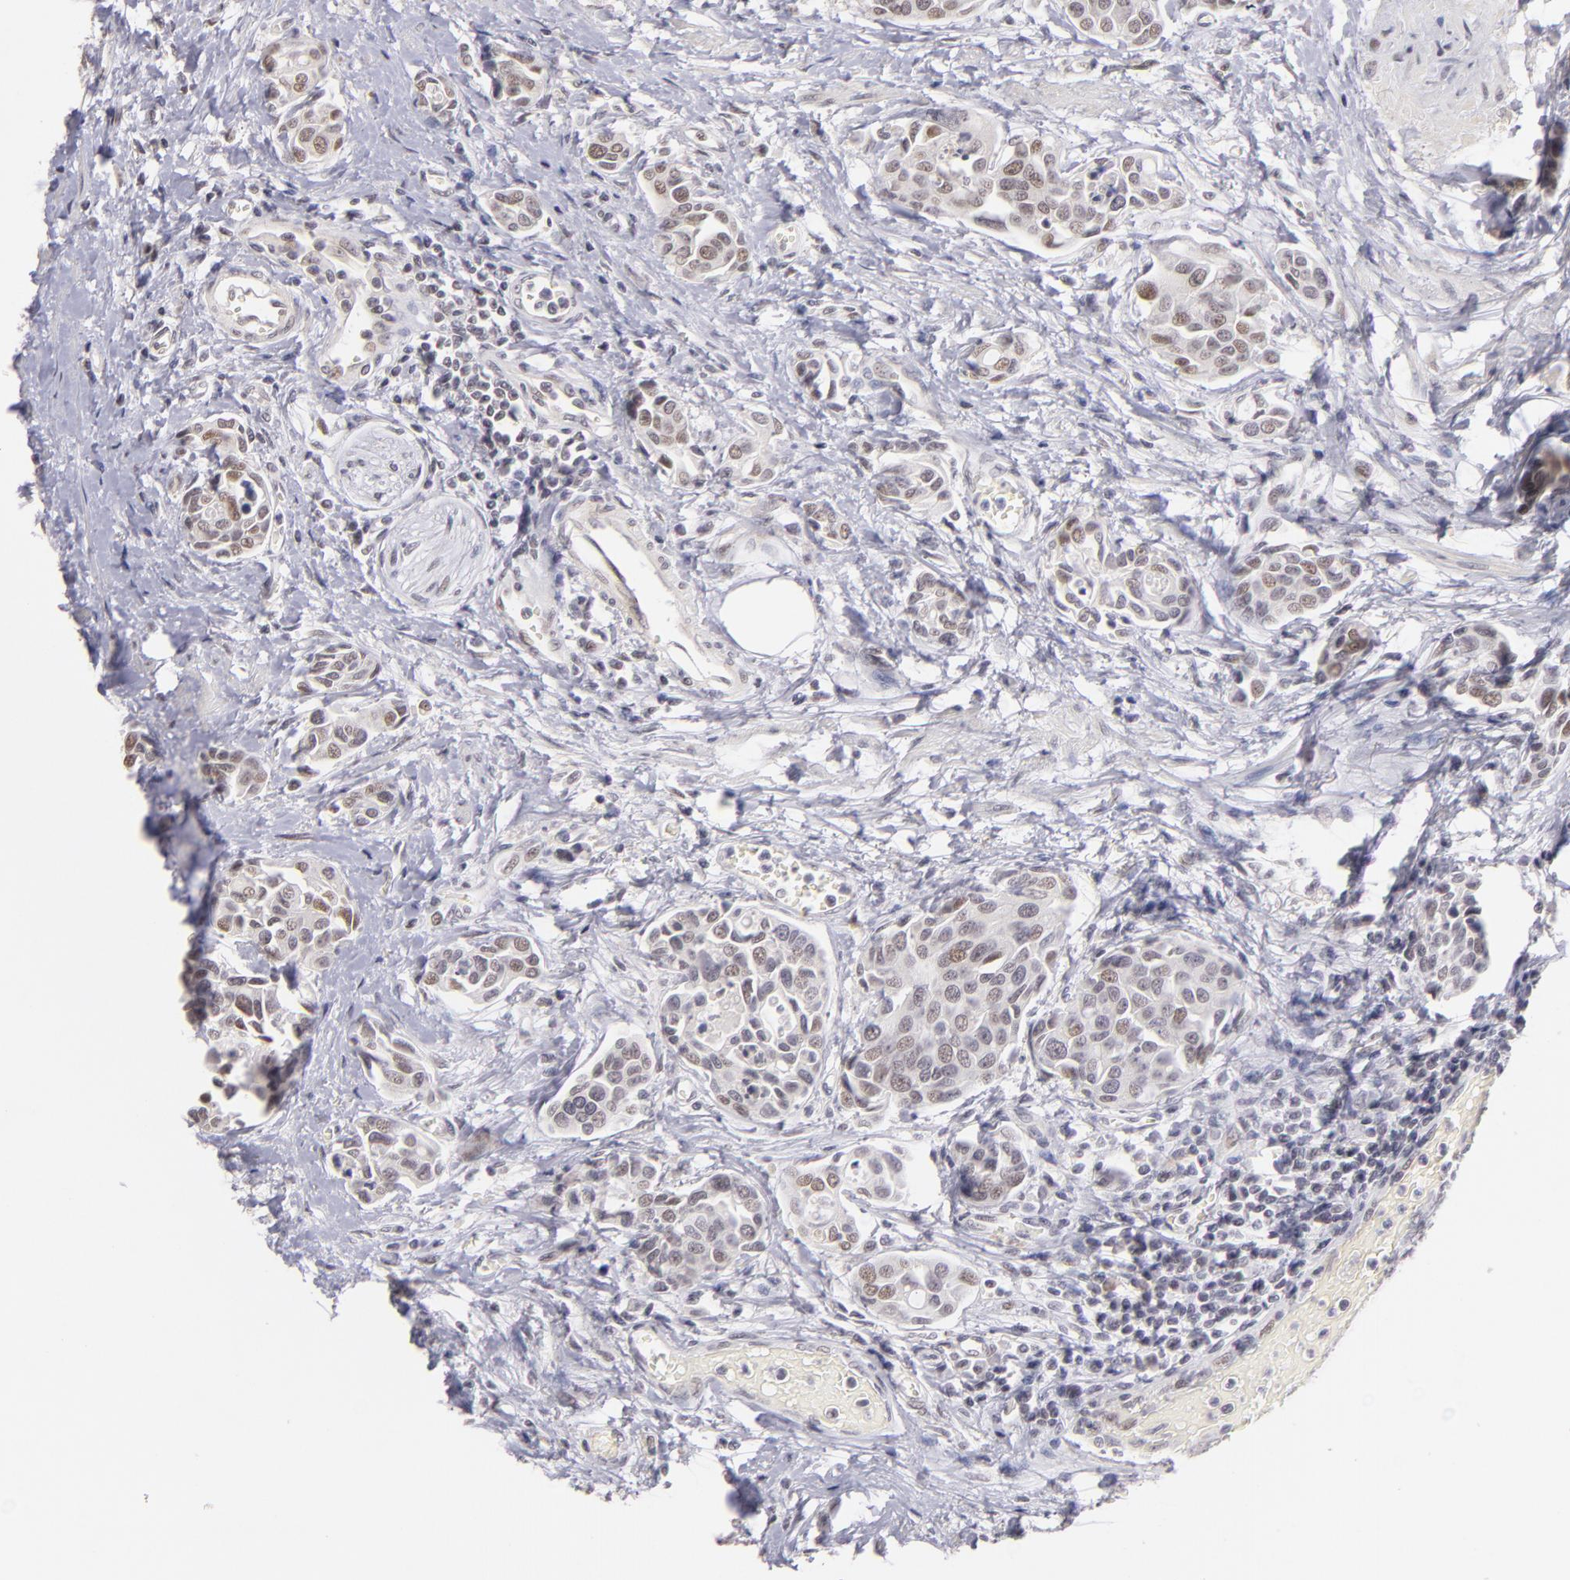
{"staining": {"intensity": "weak", "quantity": "<25%", "location": "nuclear"}, "tissue": "urothelial cancer", "cell_type": "Tumor cells", "image_type": "cancer", "snomed": [{"axis": "morphology", "description": "Urothelial carcinoma, High grade"}, {"axis": "topography", "description": "Urinary bladder"}], "caption": "Immunohistochemistry of urothelial carcinoma (high-grade) exhibits no positivity in tumor cells.", "gene": "RARB", "patient": {"sex": "male", "age": 78}}